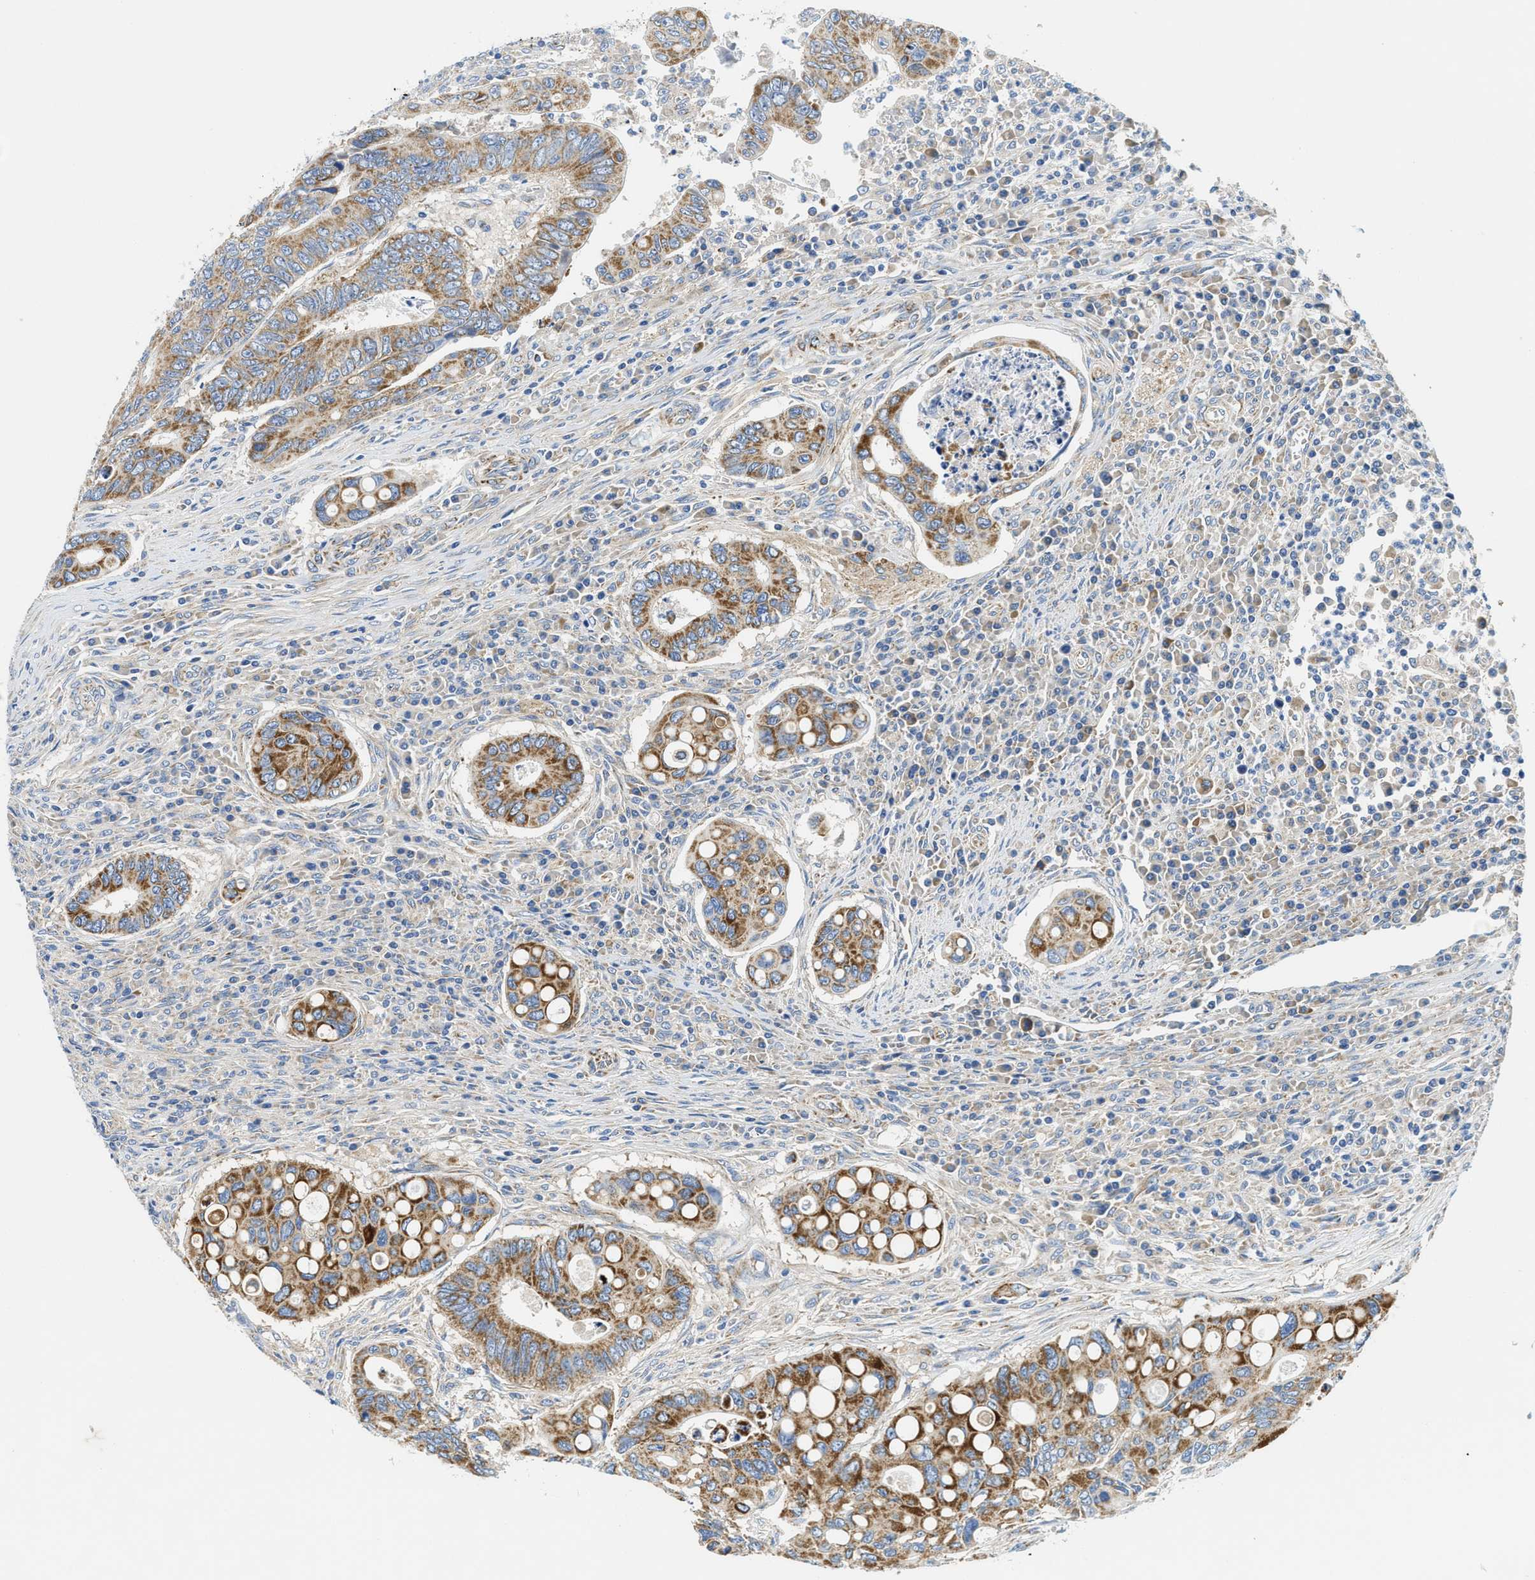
{"staining": {"intensity": "moderate", "quantity": ">75%", "location": "cytoplasmic/membranous"}, "tissue": "colorectal cancer", "cell_type": "Tumor cells", "image_type": "cancer", "snomed": [{"axis": "morphology", "description": "Inflammation, NOS"}, {"axis": "morphology", "description": "Adenocarcinoma, NOS"}, {"axis": "topography", "description": "Colon"}], "caption": "Immunohistochemical staining of human colorectal cancer (adenocarcinoma) exhibits moderate cytoplasmic/membranous protein positivity in about >75% of tumor cells.", "gene": "SAMD4B", "patient": {"sex": "male", "age": 72}}